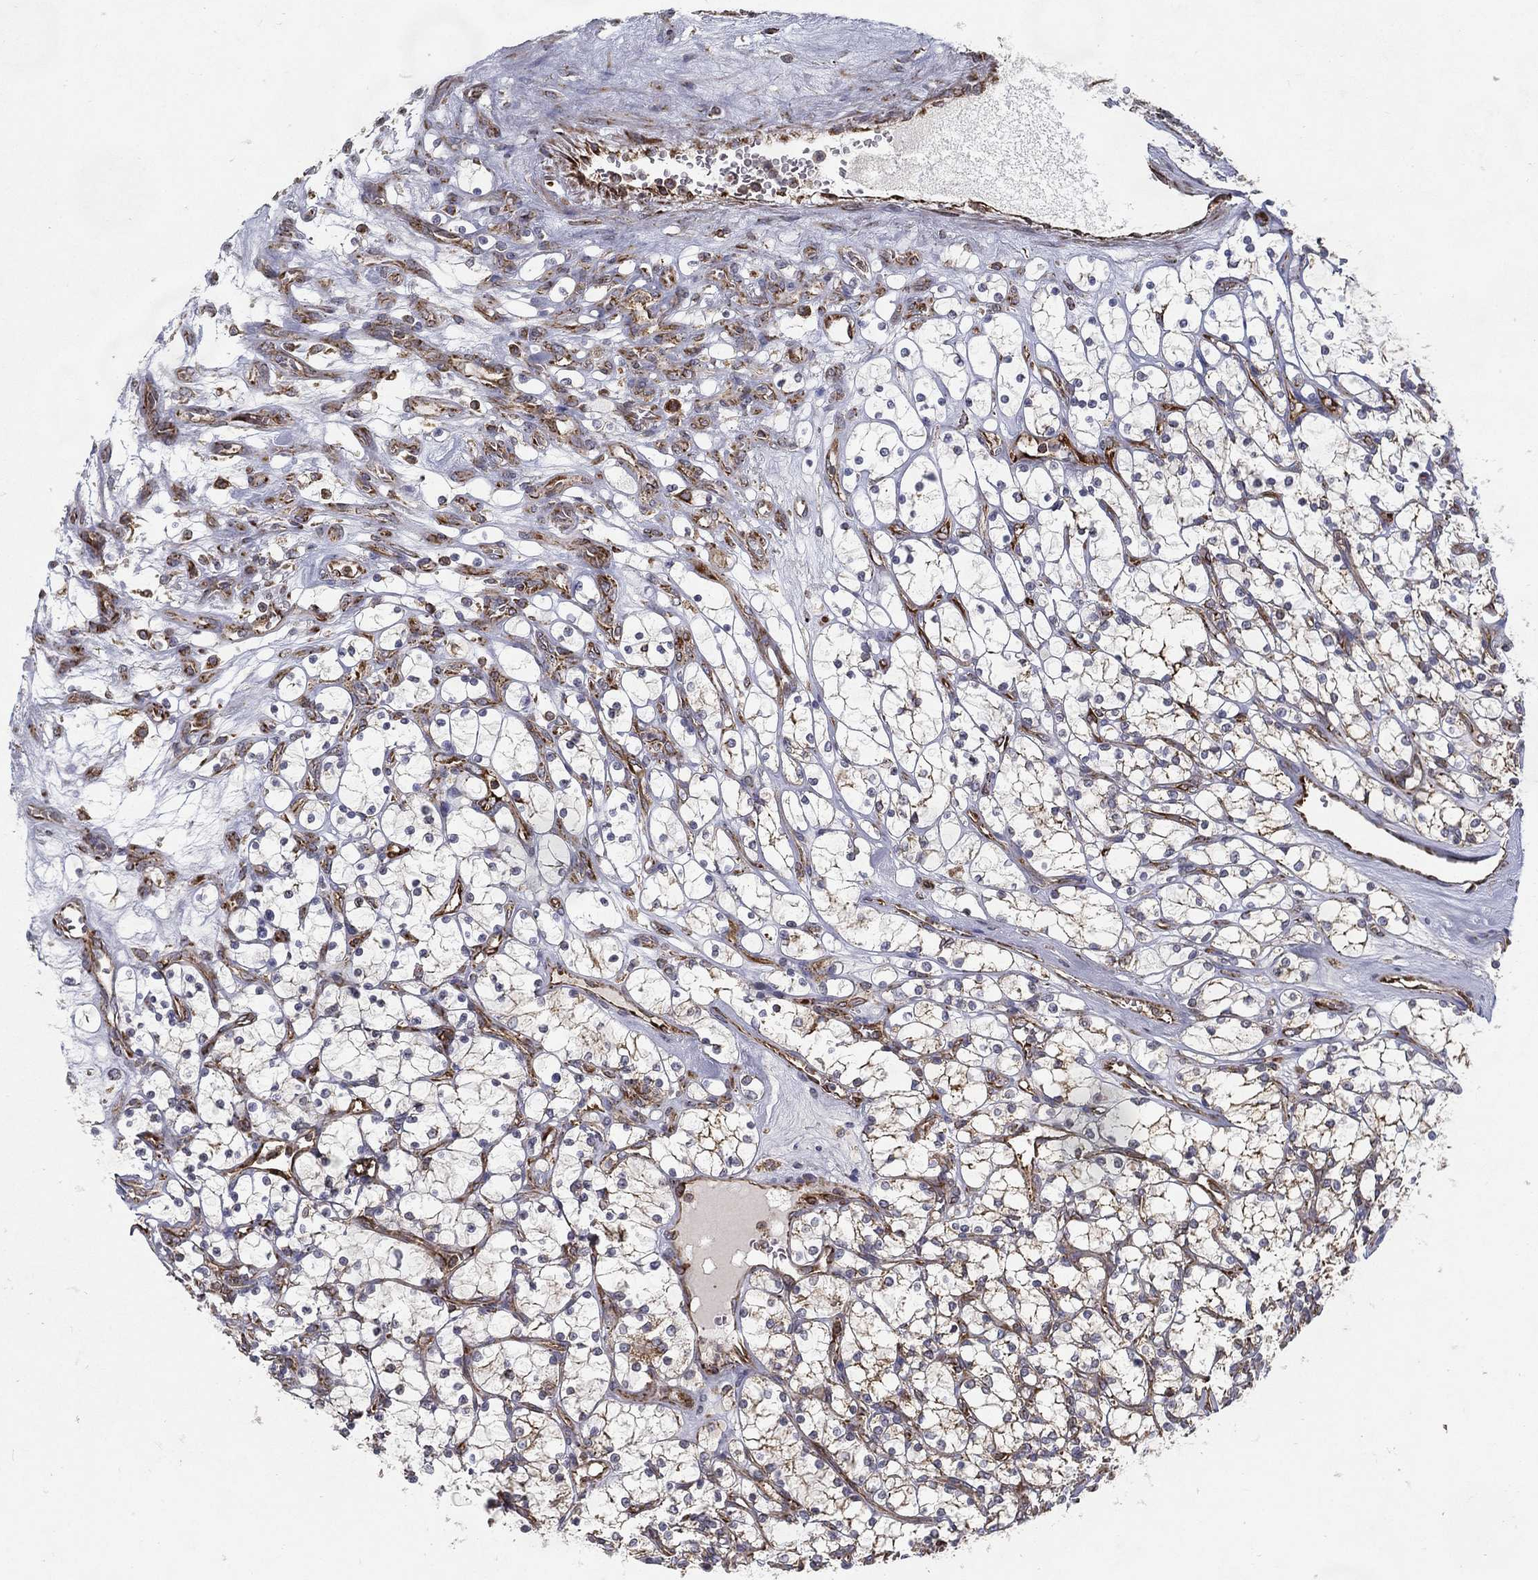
{"staining": {"intensity": "moderate", "quantity": "<25%", "location": "cytoplasmic/membranous"}, "tissue": "renal cancer", "cell_type": "Tumor cells", "image_type": "cancer", "snomed": [{"axis": "morphology", "description": "Adenocarcinoma, NOS"}, {"axis": "topography", "description": "Kidney"}], "caption": "Immunohistochemical staining of human renal adenocarcinoma exhibits low levels of moderate cytoplasmic/membranous protein positivity in approximately <25% of tumor cells.", "gene": "MT-CYB", "patient": {"sex": "female", "age": 69}}